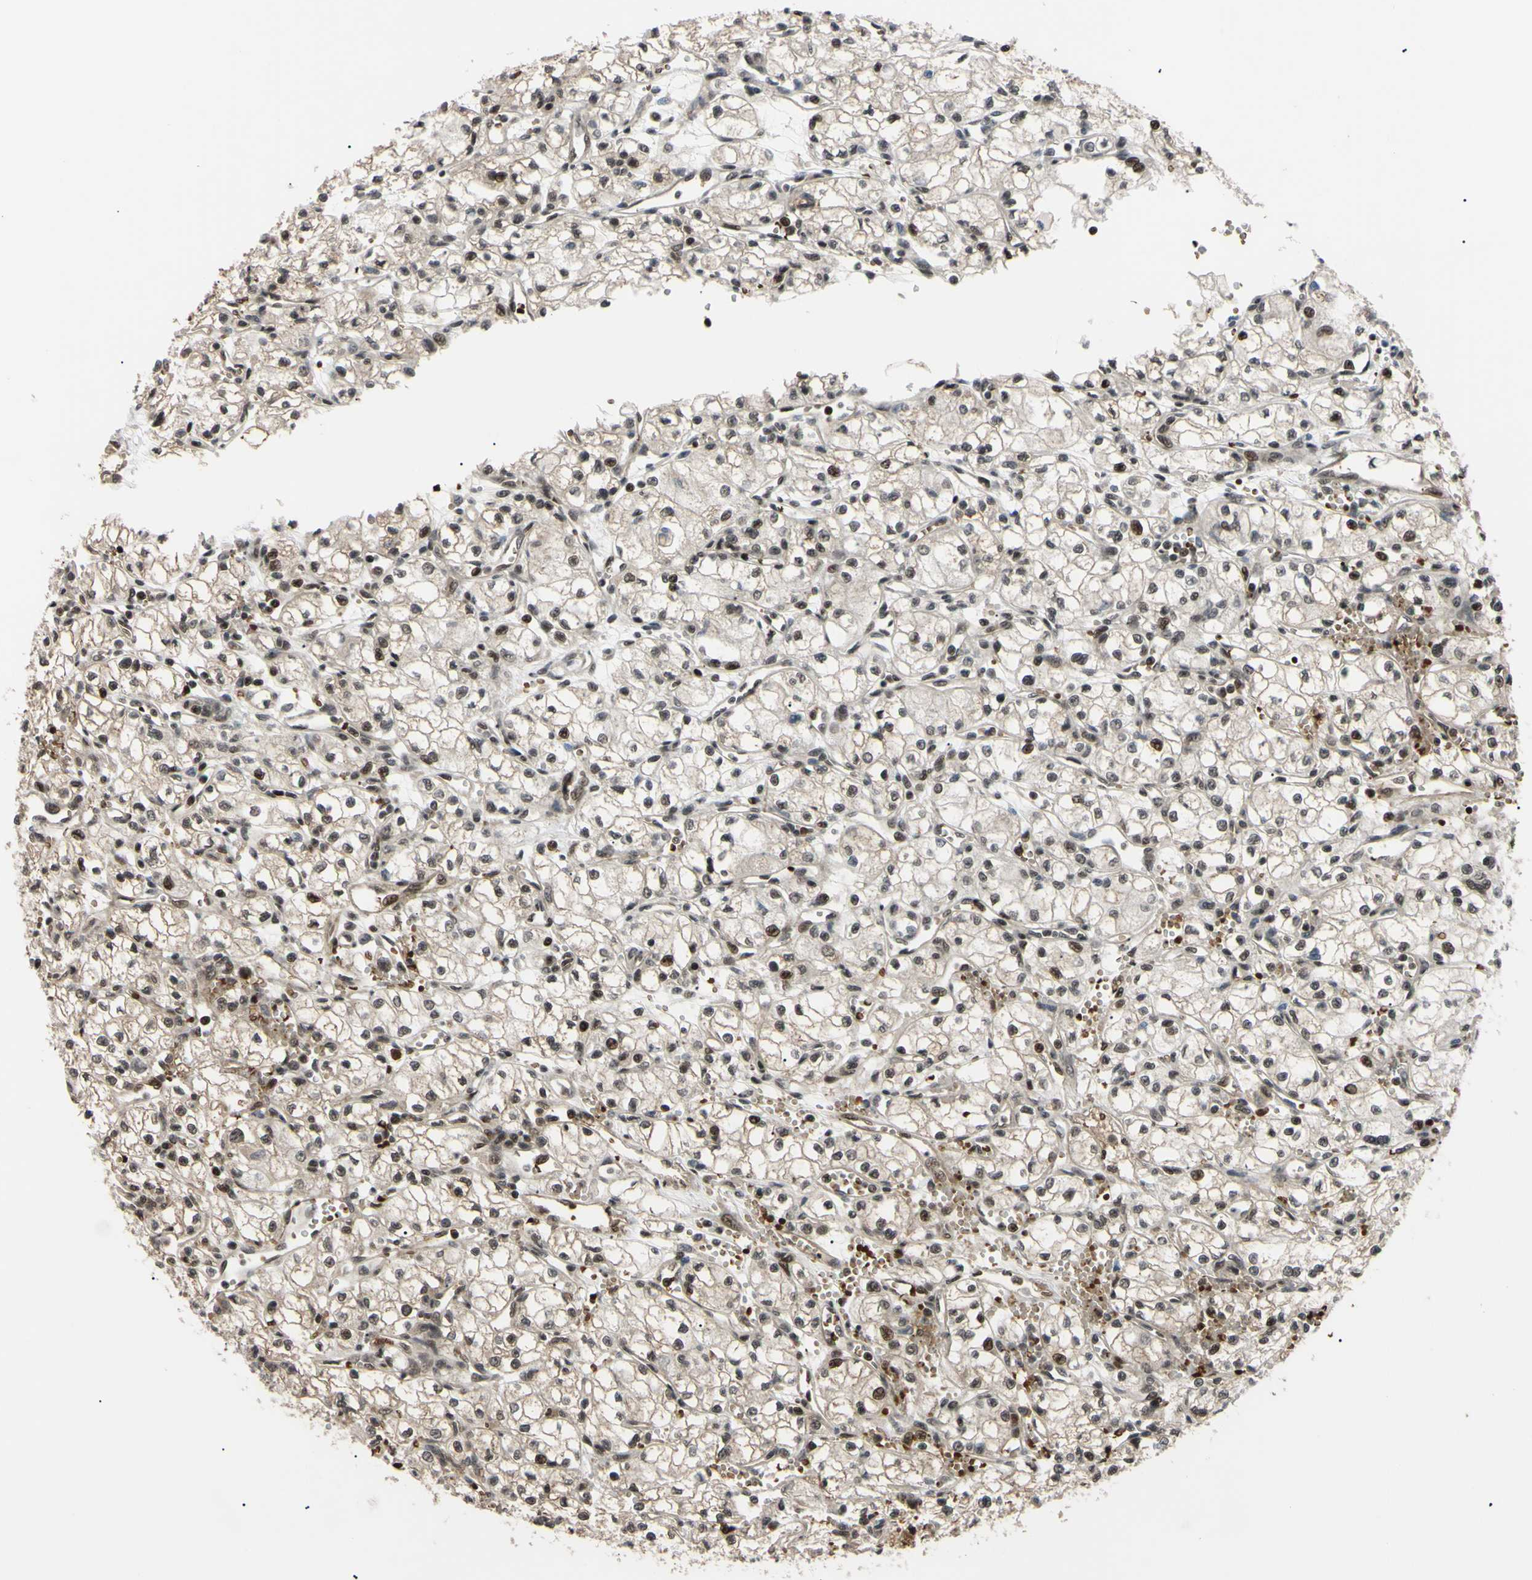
{"staining": {"intensity": "moderate", "quantity": "25%-75%", "location": "nuclear"}, "tissue": "renal cancer", "cell_type": "Tumor cells", "image_type": "cancer", "snomed": [{"axis": "morphology", "description": "Normal tissue, NOS"}, {"axis": "morphology", "description": "Adenocarcinoma, NOS"}, {"axis": "topography", "description": "Kidney"}], "caption": "Renal cancer tissue reveals moderate nuclear staining in approximately 25%-75% of tumor cells", "gene": "THAP12", "patient": {"sex": "male", "age": 59}}